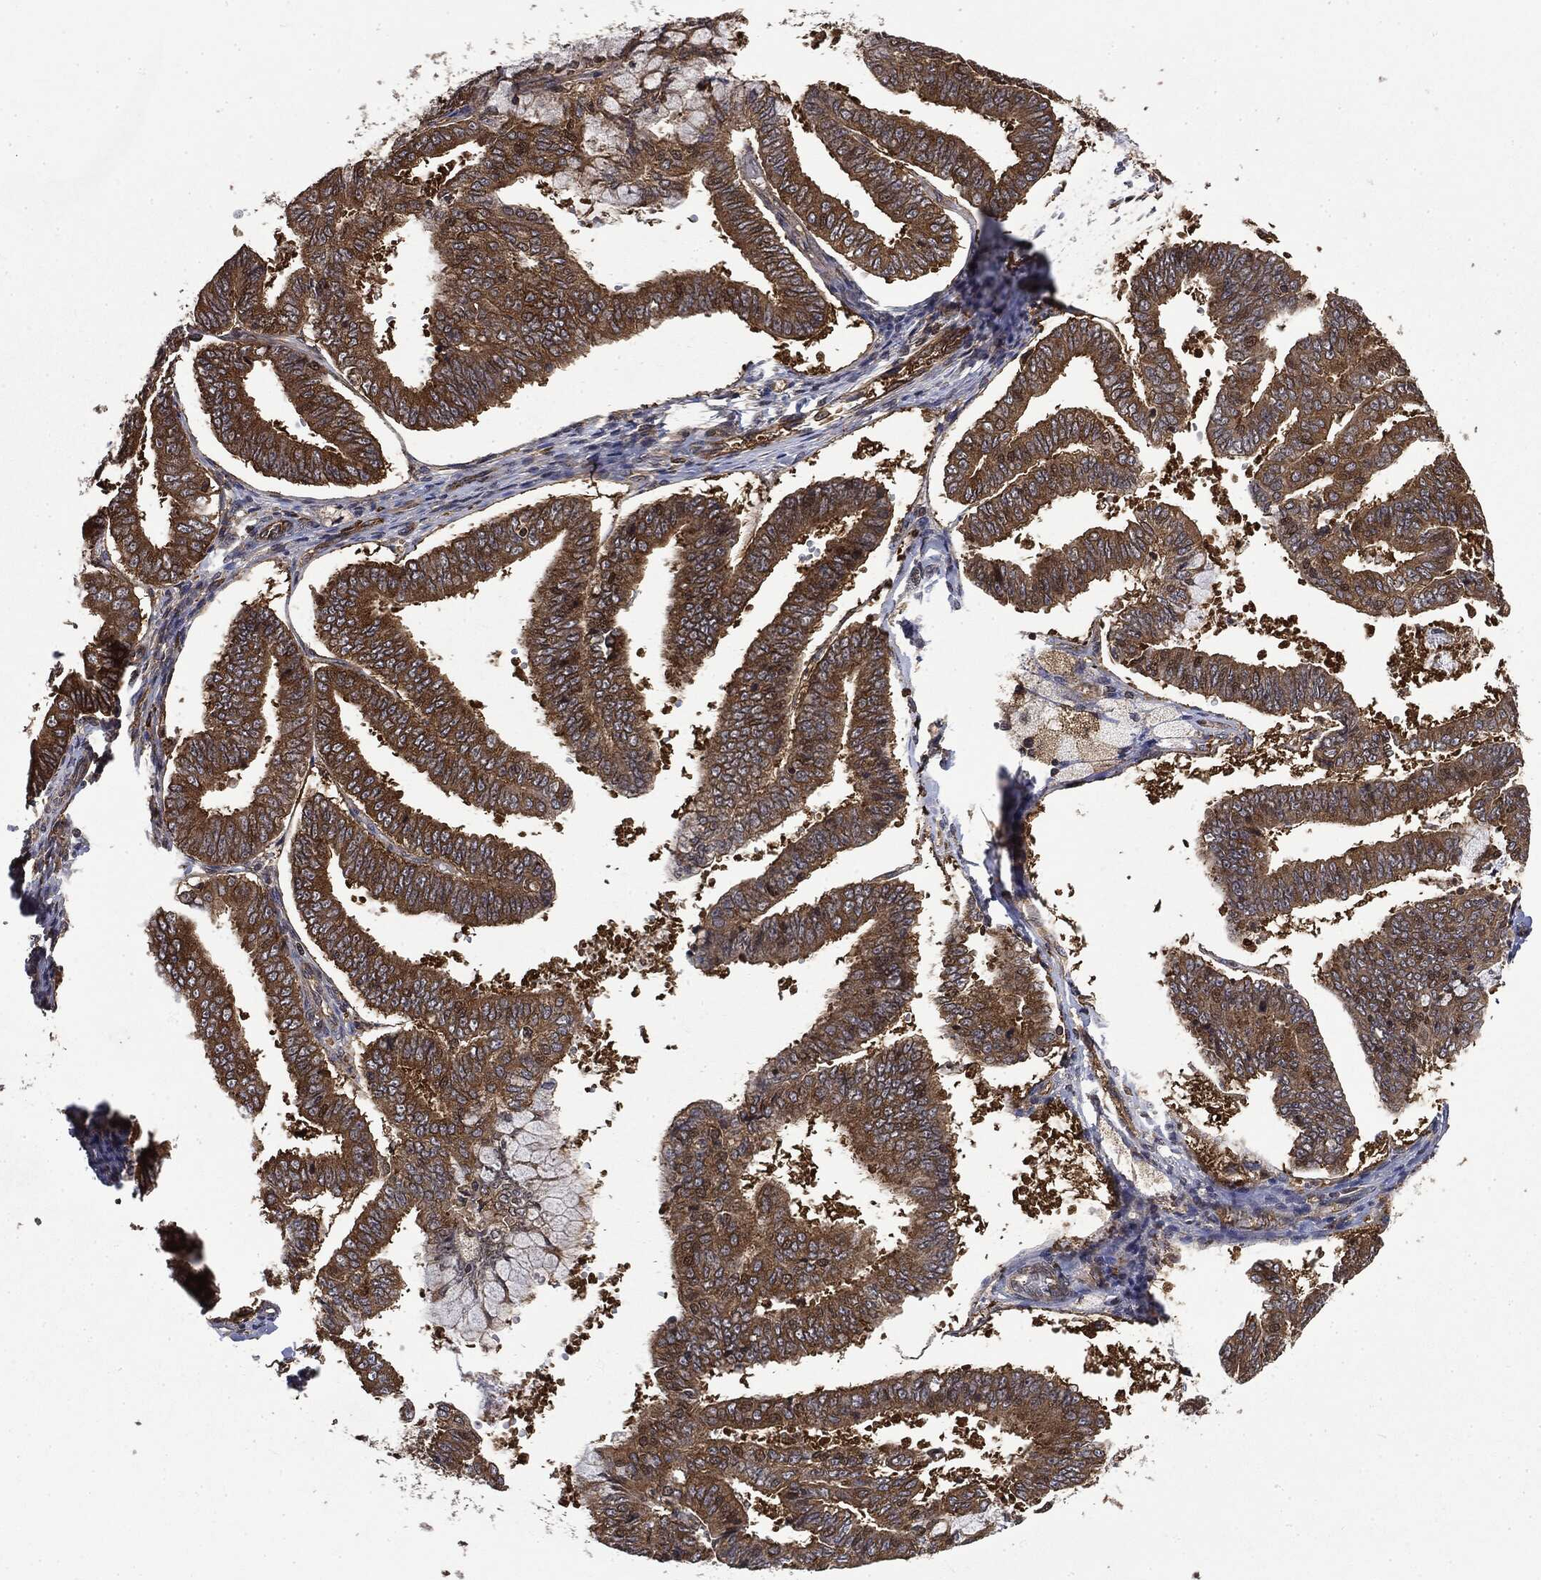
{"staining": {"intensity": "strong", "quantity": ">75%", "location": "cytoplasmic/membranous"}, "tissue": "endometrial cancer", "cell_type": "Tumor cells", "image_type": "cancer", "snomed": [{"axis": "morphology", "description": "Adenocarcinoma, NOS"}, {"axis": "topography", "description": "Endometrium"}], "caption": "Brown immunohistochemical staining in endometrial cancer demonstrates strong cytoplasmic/membranous expression in about >75% of tumor cells. The staining was performed using DAB (3,3'-diaminobenzidine), with brown indicating positive protein expression. Nuclei are stained blue with hematoxylin.", "gene": "SNX5", "patient": {"sex": "female", "age": 63}}